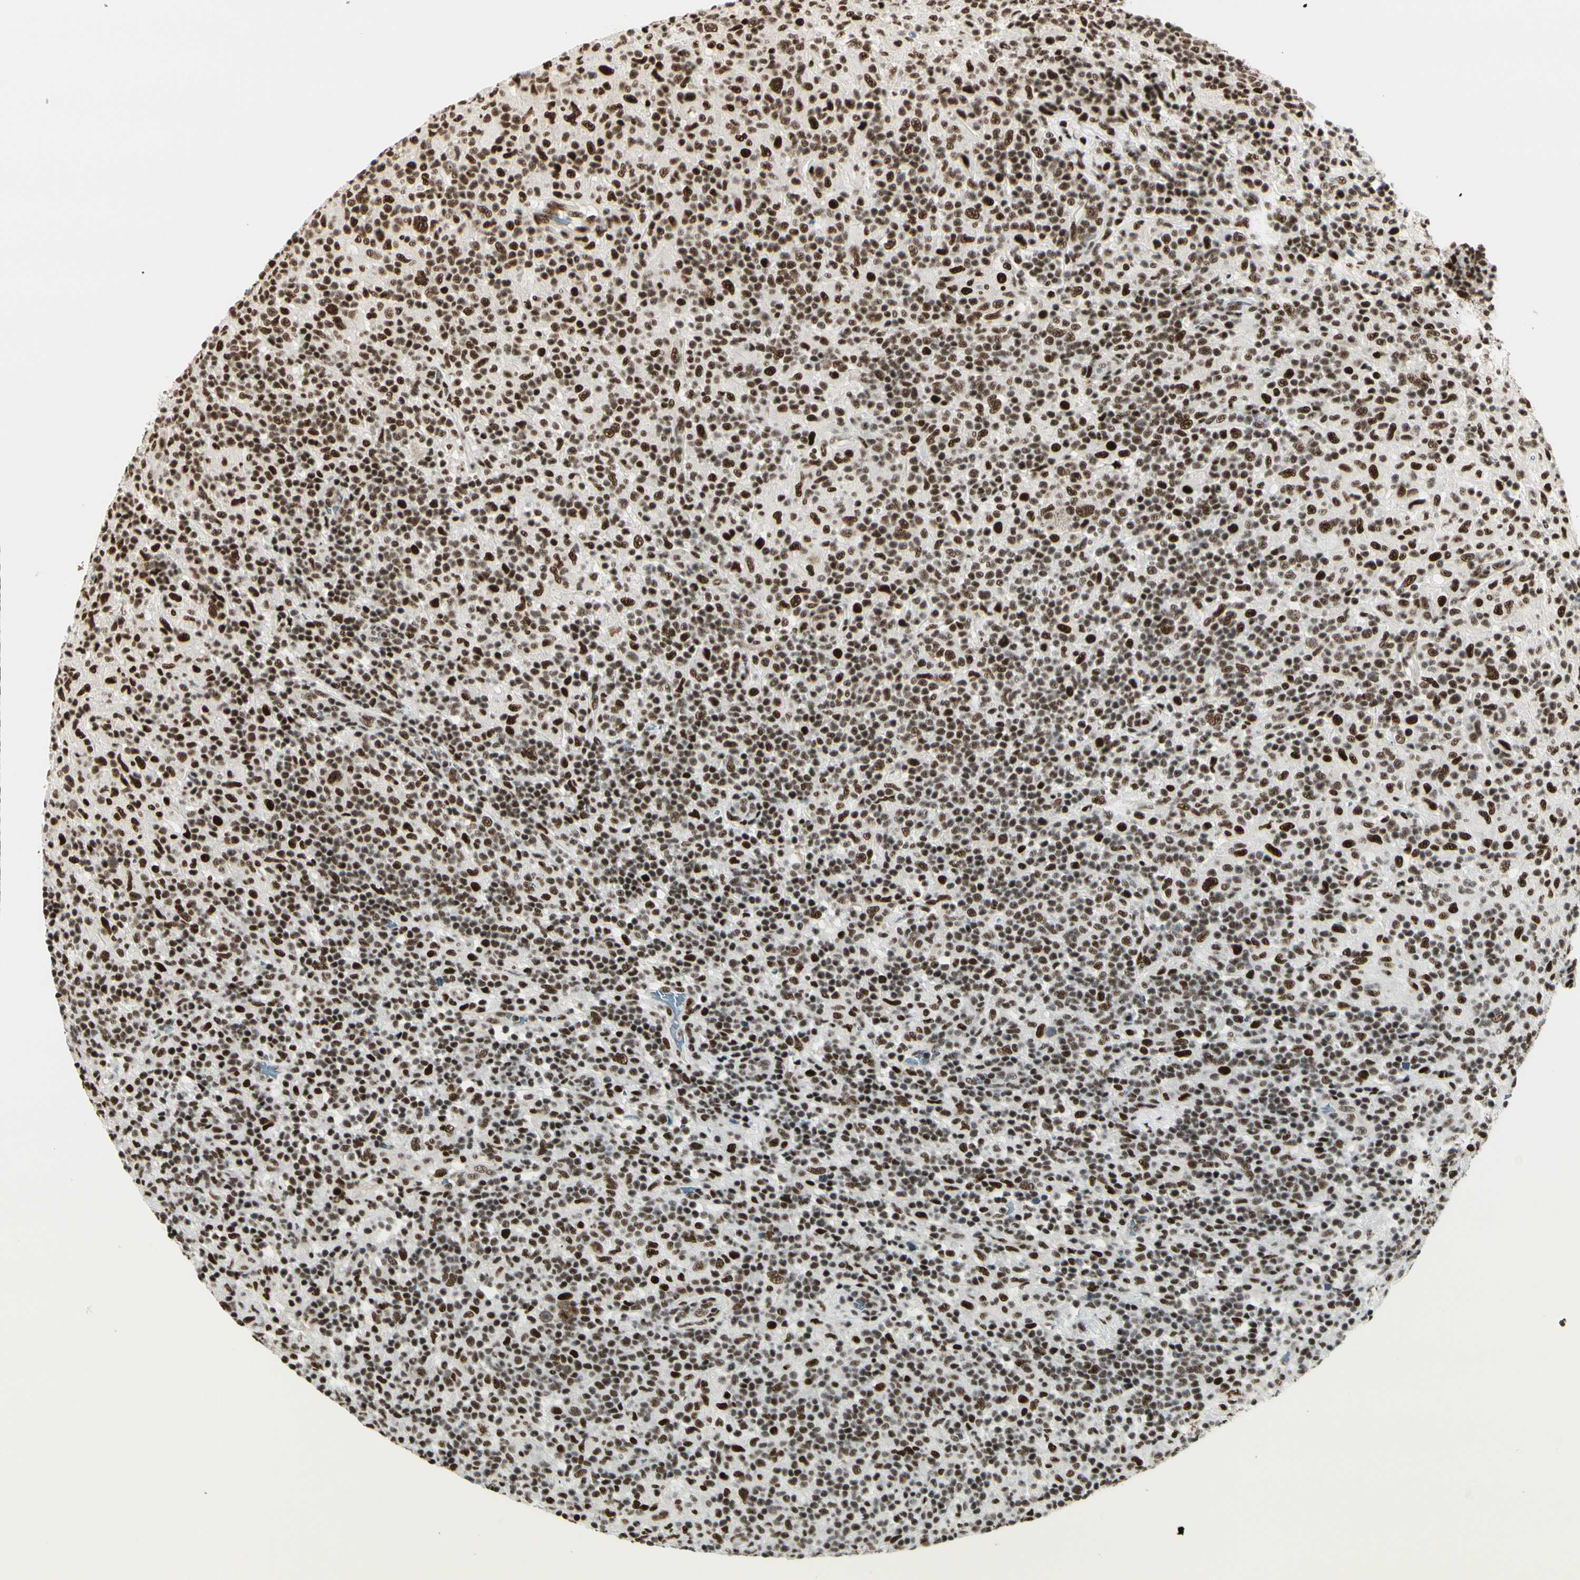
{"staining": {"intensity": "moderate", "quantity": ">75%", "location": "nuclear"}, "tissue": "lymphoma", "cell_type": "Tumor cells", "image_type": "cancer", "snomed": [{"axis": "morphology", "description": "Hodgkin's disease, NOS"}, {"axis": "topography", "description": "Lymph node"}], "caption": "Hodgkin's disease stained for a protein reveals moderate nuclear positivity in tumor cells.", "gene": "HEXIM1", "patient": {"sex": "male", "age": 70}}